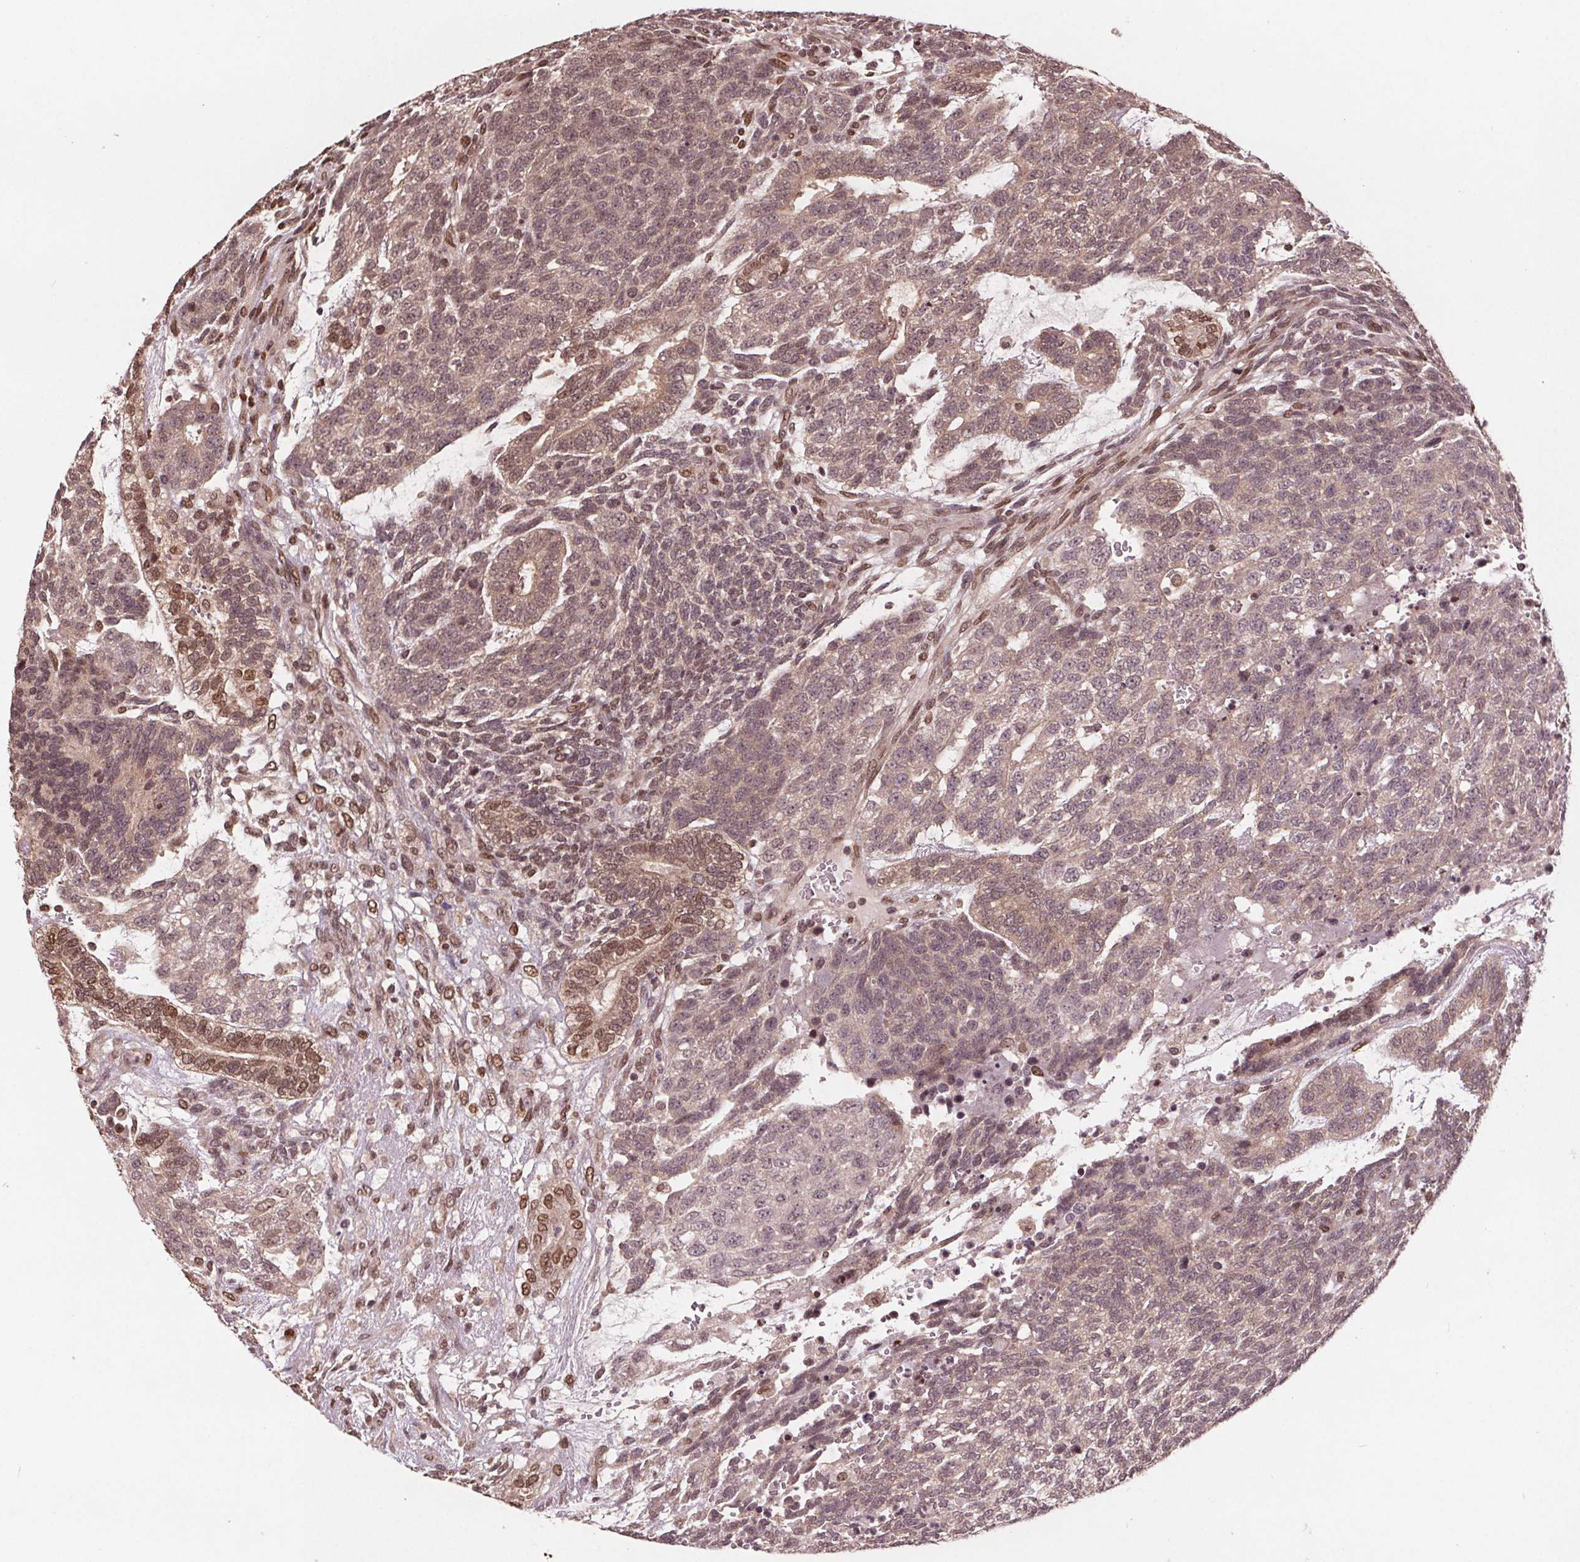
{"staining": {"intensity": "moderate", "quantity": "<25%", "location": "nuclear"}, "tissue": "testis cancer", "cell_type": "Tumor cells", "image_type": "cancer", "snomed": [{"axis": "morphology", "description": "Carcinoma, Embryonal, NOS"}, {"axis": "topography", "description": "Testis"}], "caption": "Immunohistochemistry image of neoplastic tissue: human testis cancer stained using IHC displays low levels of moderate protein expression localized specifically in the nuclear of tumor cells, appearing as a nuclear brown color.", "gene": "HIF1AN", "patient": {"sex": "male", "age": 23}}